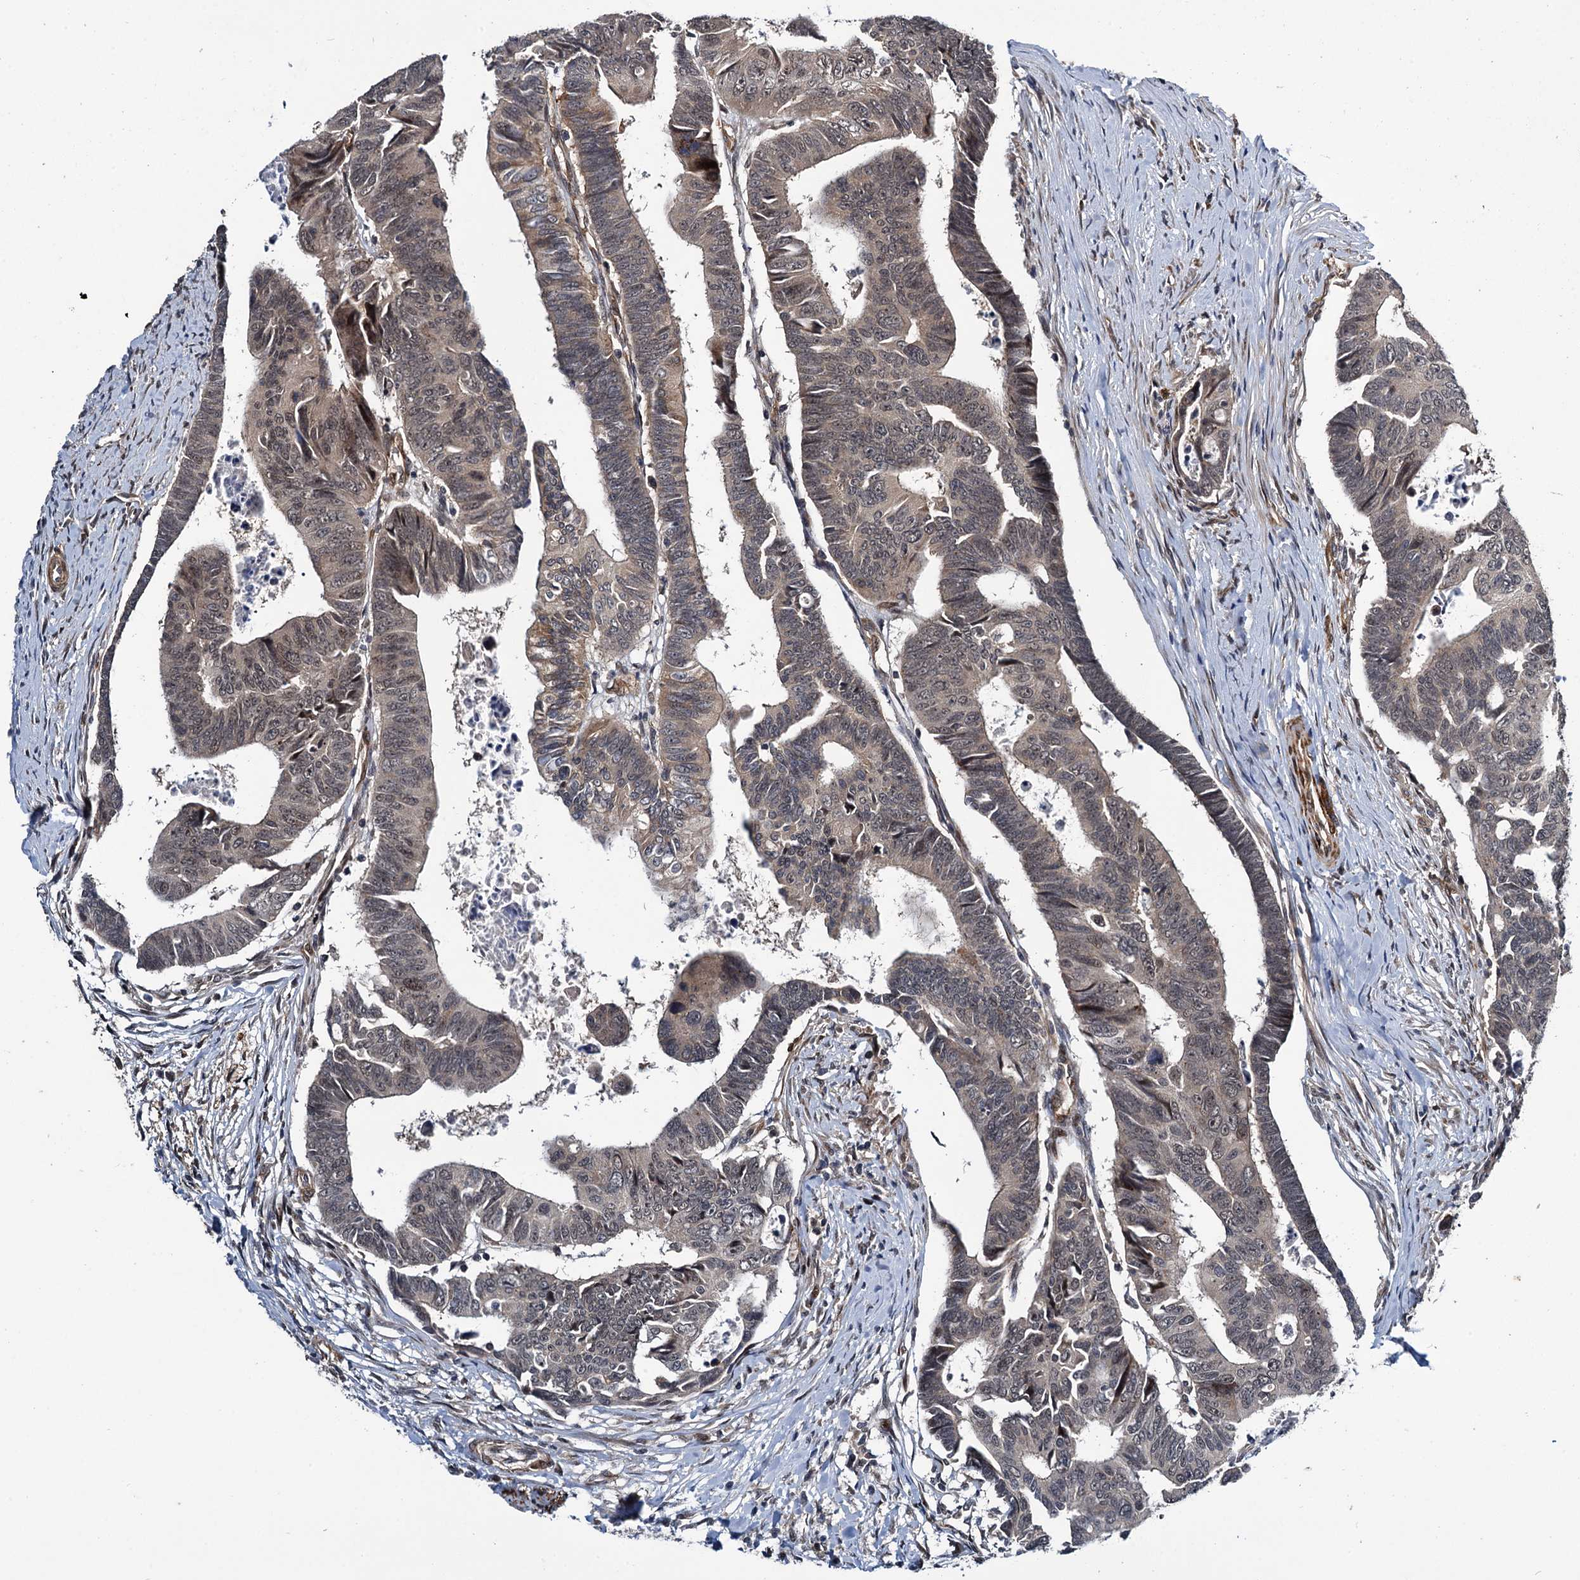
{"staining": {"intensity": "weak", "quantity": ">75%", "location": "cytoplasmic/membranous,nuclear"}, "tissue": "colorectal cancer", "cell_type": "Tumor cells", "image_type": "cancer", "snomed": [{"axis": "morphology", "description": "Adenocarcinoma, NOS"}, {"axis": "topography", "description": "Rectum"}], "caption": "A brown stain shows weak cytoplasmic/membranous and nuclear positivity of a protein in human colorectal adenocarcinoma tumor cells. (Stains: DAB (3,3'-diaminobenzidine) in brown, nuclei in blue, Microscopy: brightfield microscopy at high magnification).", "gene": "ARHGAP42", "patient": {"sex": "female", "age": 65}}